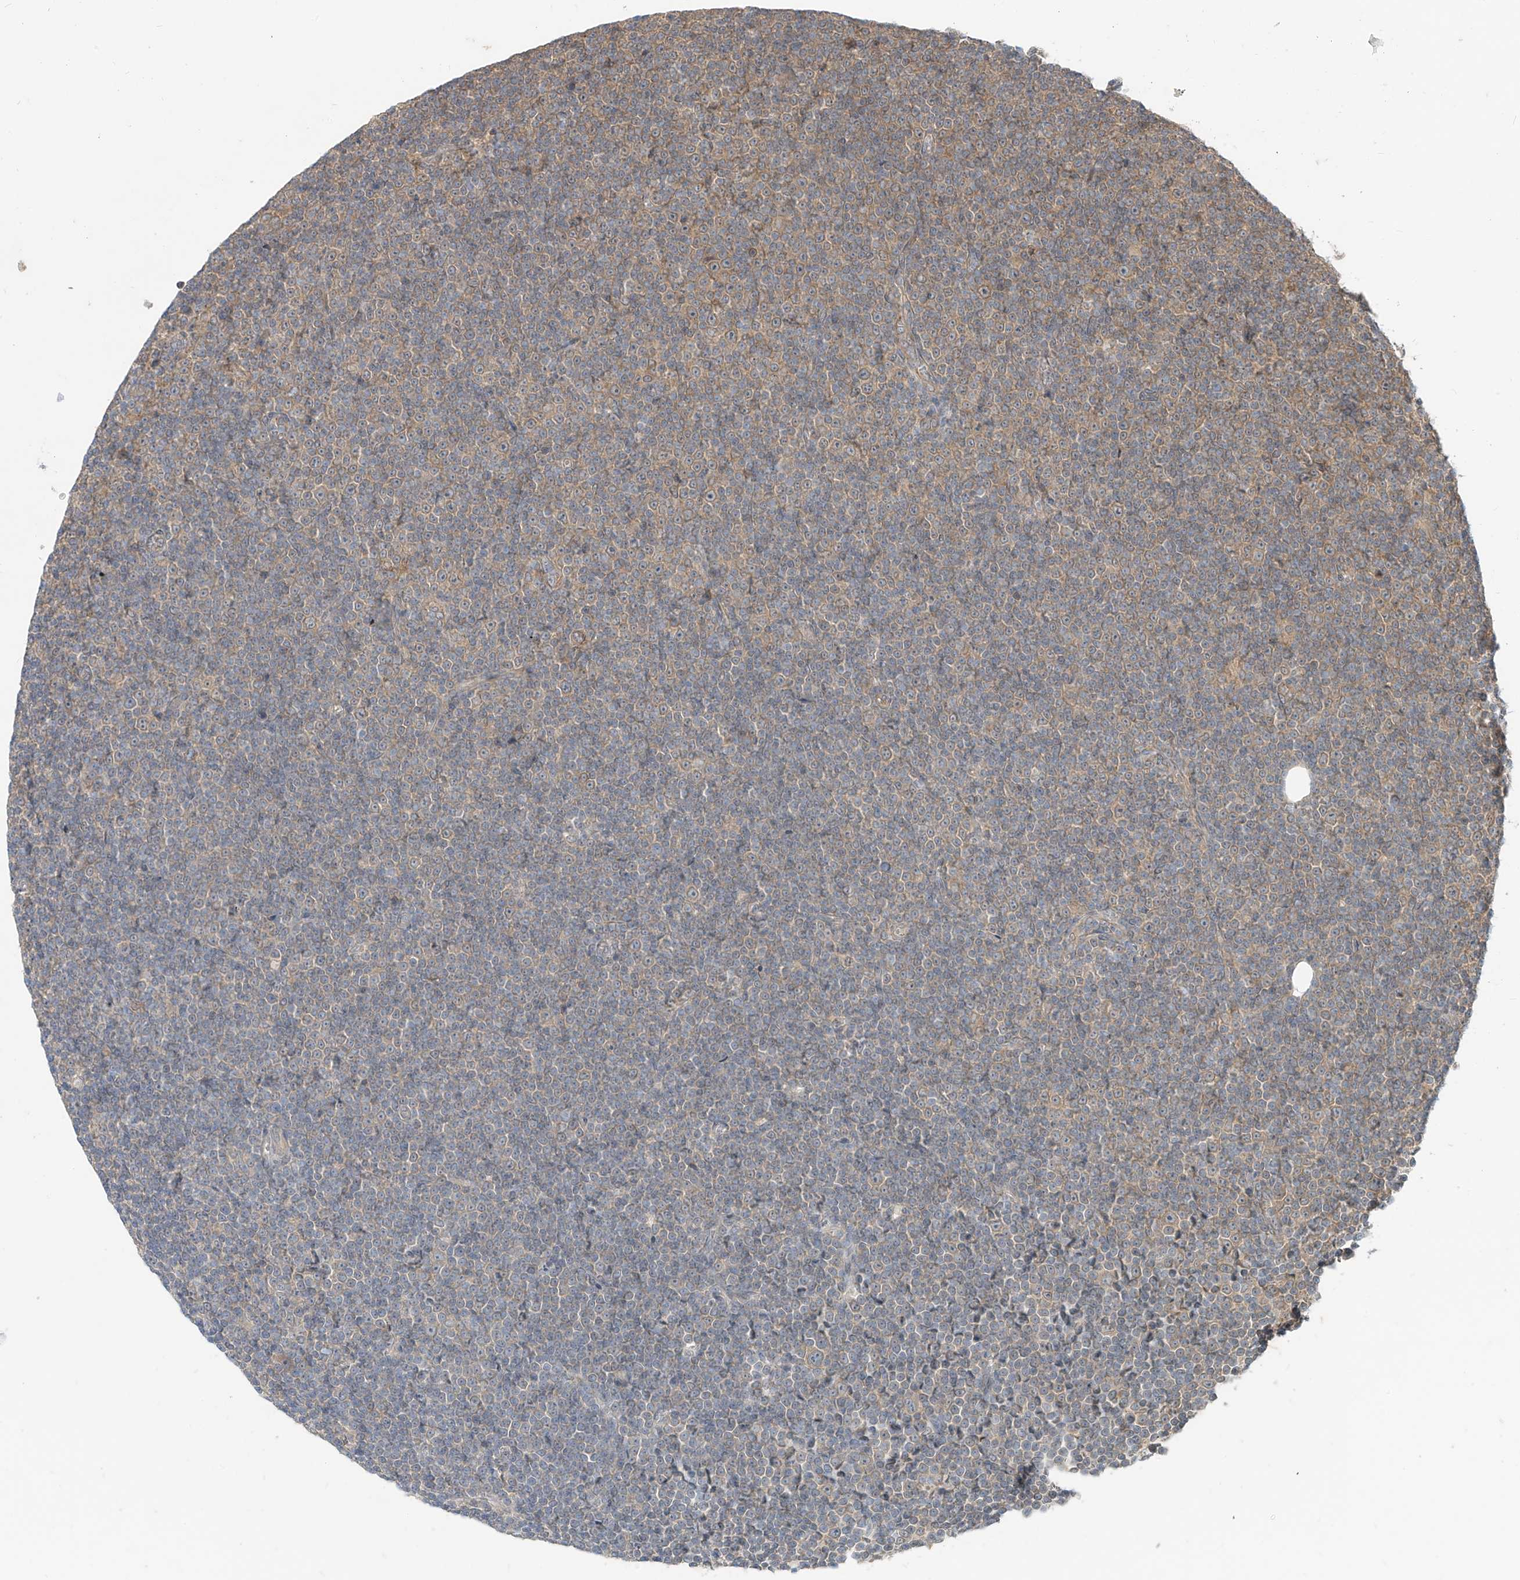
{"staining": {"intensity": "weak", "quantity": "25%-75%", "location": "cytoplasmic/membranous"}, "tissue": "lymphoma", "cell_type": "Tumor cells", "image_type": "cancer", "snomed": [{"axis": "morphology", "description": "Malignant lymphoma, non-Hodgkin's type, Low grade"}, {"axis": "topography", "description": "Lymph node"}], "caption": "A low amount of weak cytoplasmic/membranous expression is identified in approximately 25%-75% of tumor cells in malignant lymphoma, non-Hodgkin's type (low-grade) tissue.", "gene": "MTUS2", "patient": {"sex": "female", "age": 67}}